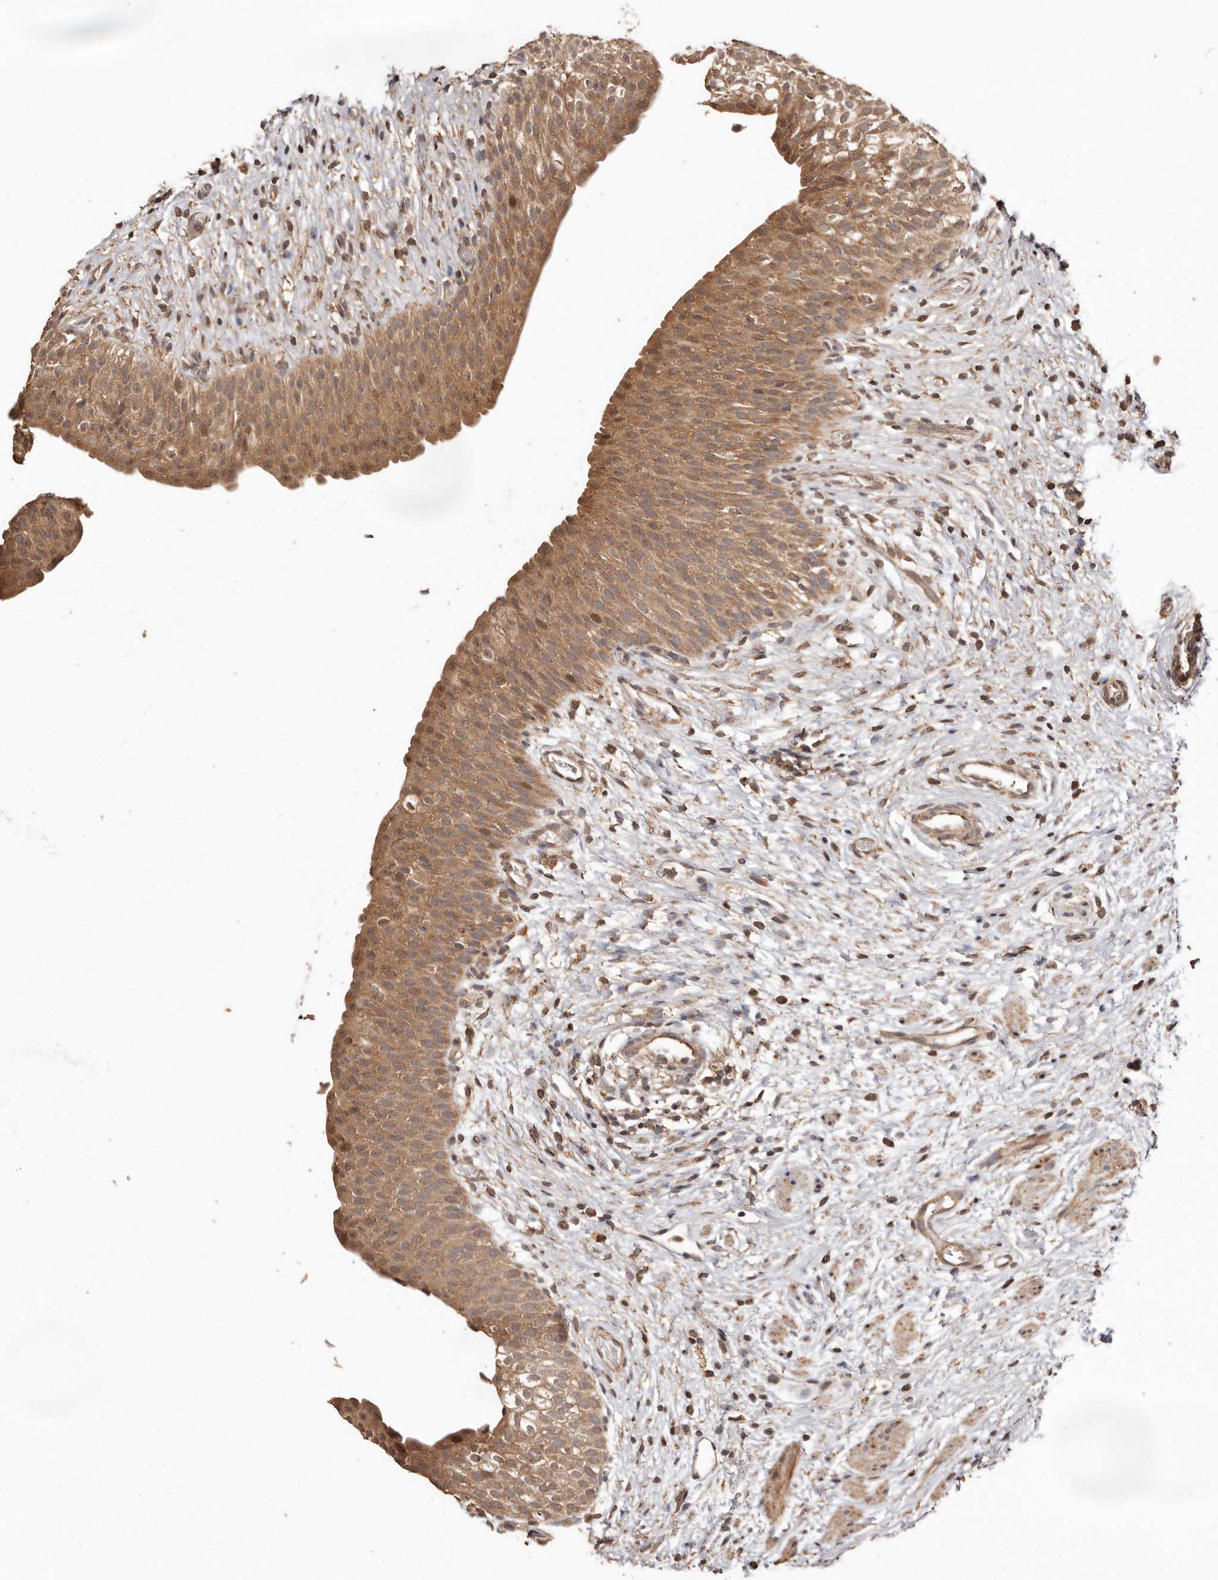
{"staining": {"intensity": "moderate", "quantity": ">75%", "location": "cytoplasmic/membranous"}, "tissue": "urinary bladder", "cell_type": "Urothelial cells", "image_type": "normal", "snomed": [{"axis": "morphology", "description": "Normal tissue, NOS"}, {"axis": "topography", "description": "Urinary bladder"}], "caption": "Protein expression analysis of normal human urinary bladder reveals moderate cytoplasmic/membranous expression in about >75% of urothelial cells. (DAB IHC with brightfield microscopy, high magnification).", "gene": "RWDD1", "patient": {"sex": "male", "age": 1}}